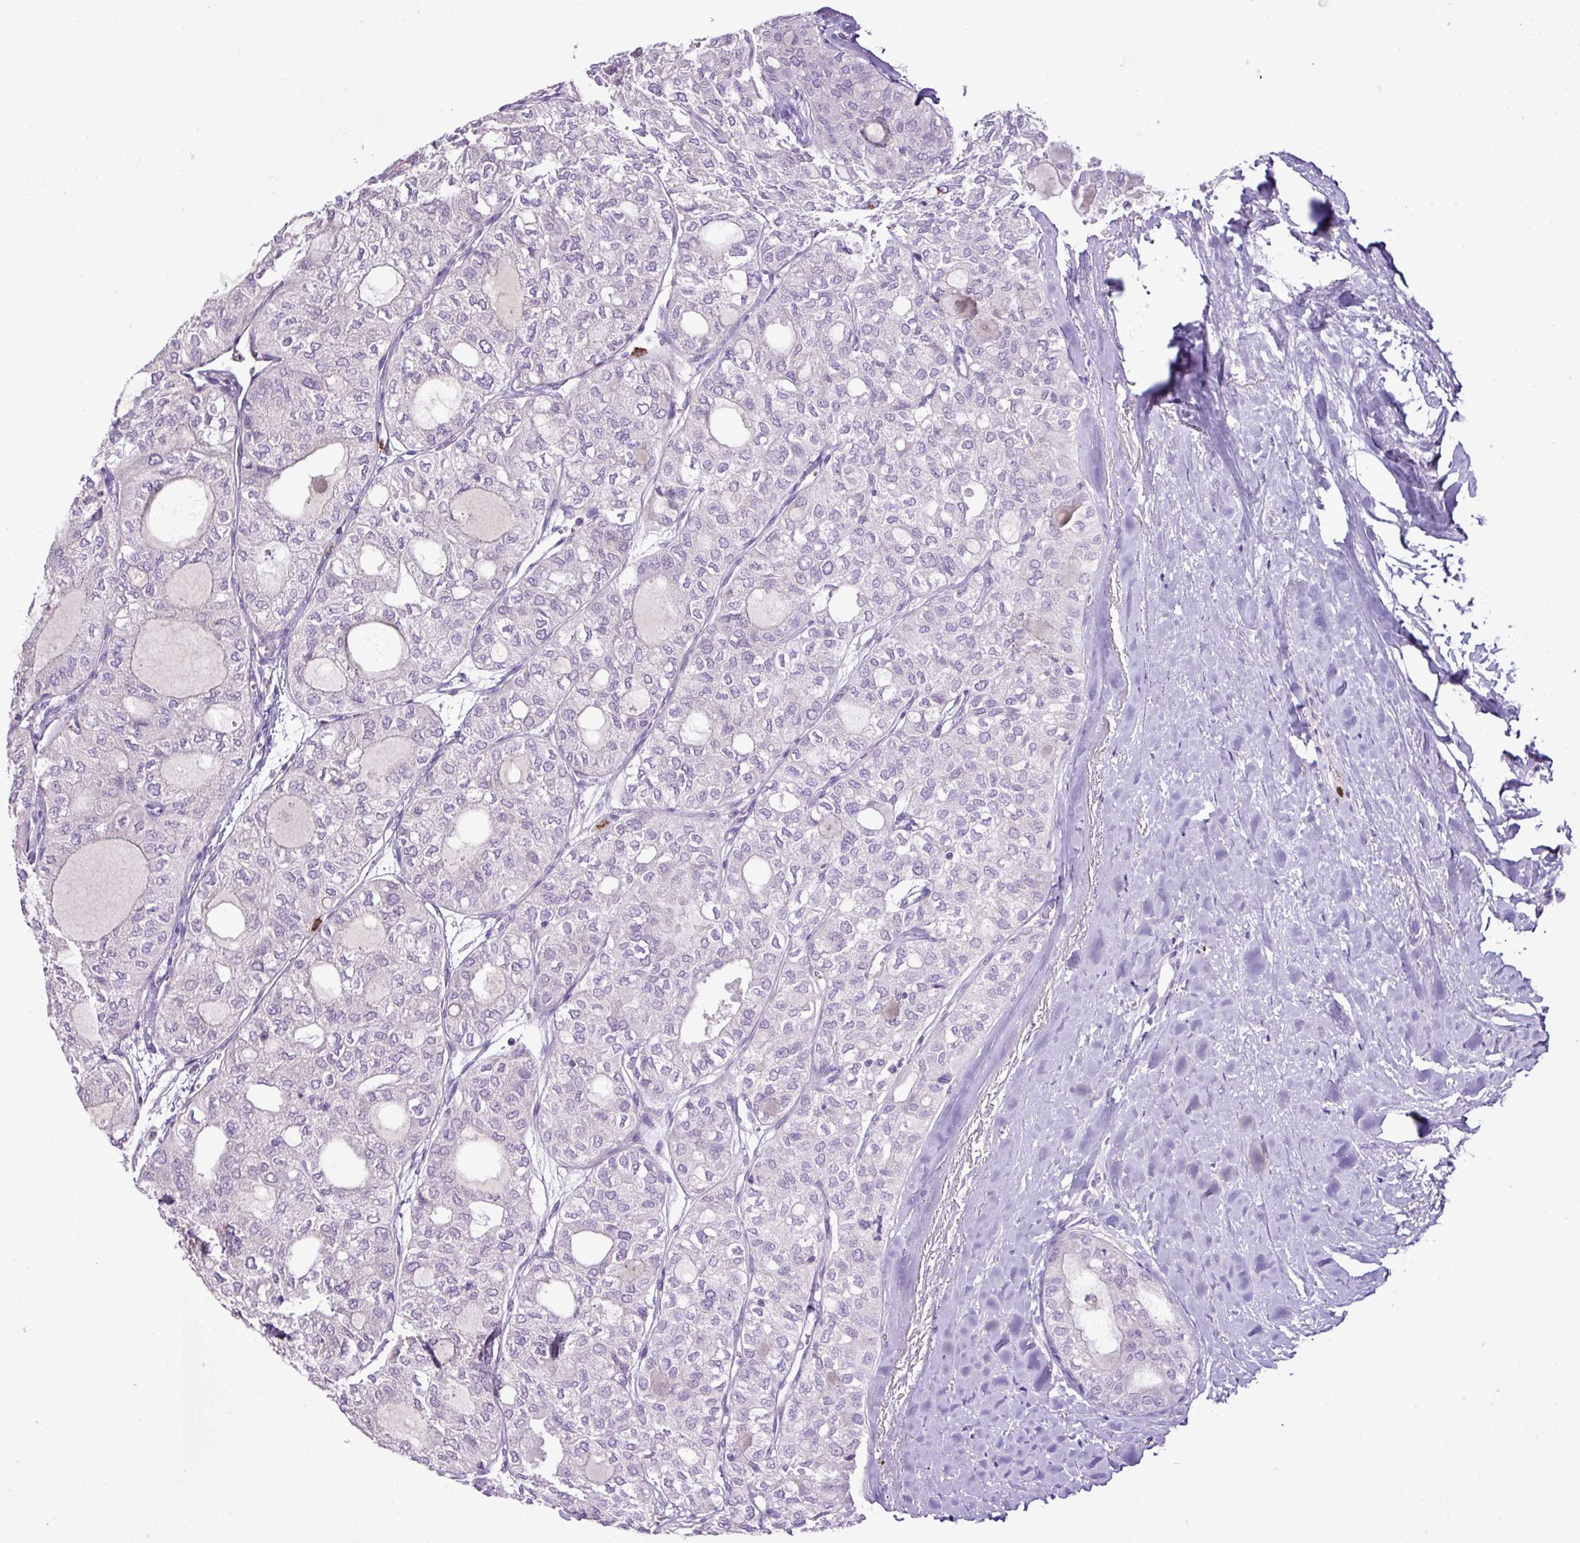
{"staining": {"intensity": "negative", "quantity": "none", "location": "none"}, "tissue": "thyroid cancer", "cell_type": "Tumor cells", "image_type": "cancer", "snomed": [{"axis": "morphology", "description": "Follicular adenoma carcinoma, NOS"}, {"axis": "topography", "description": "Thyroid gland"}], "caption": "A micrograph of follicular adenoma carcinoma (thyroid) stained for a protein reveals no brown staining in tumor cells.", "gene": "HTR3E", "patient": {"sex": "male", "age": 75}}